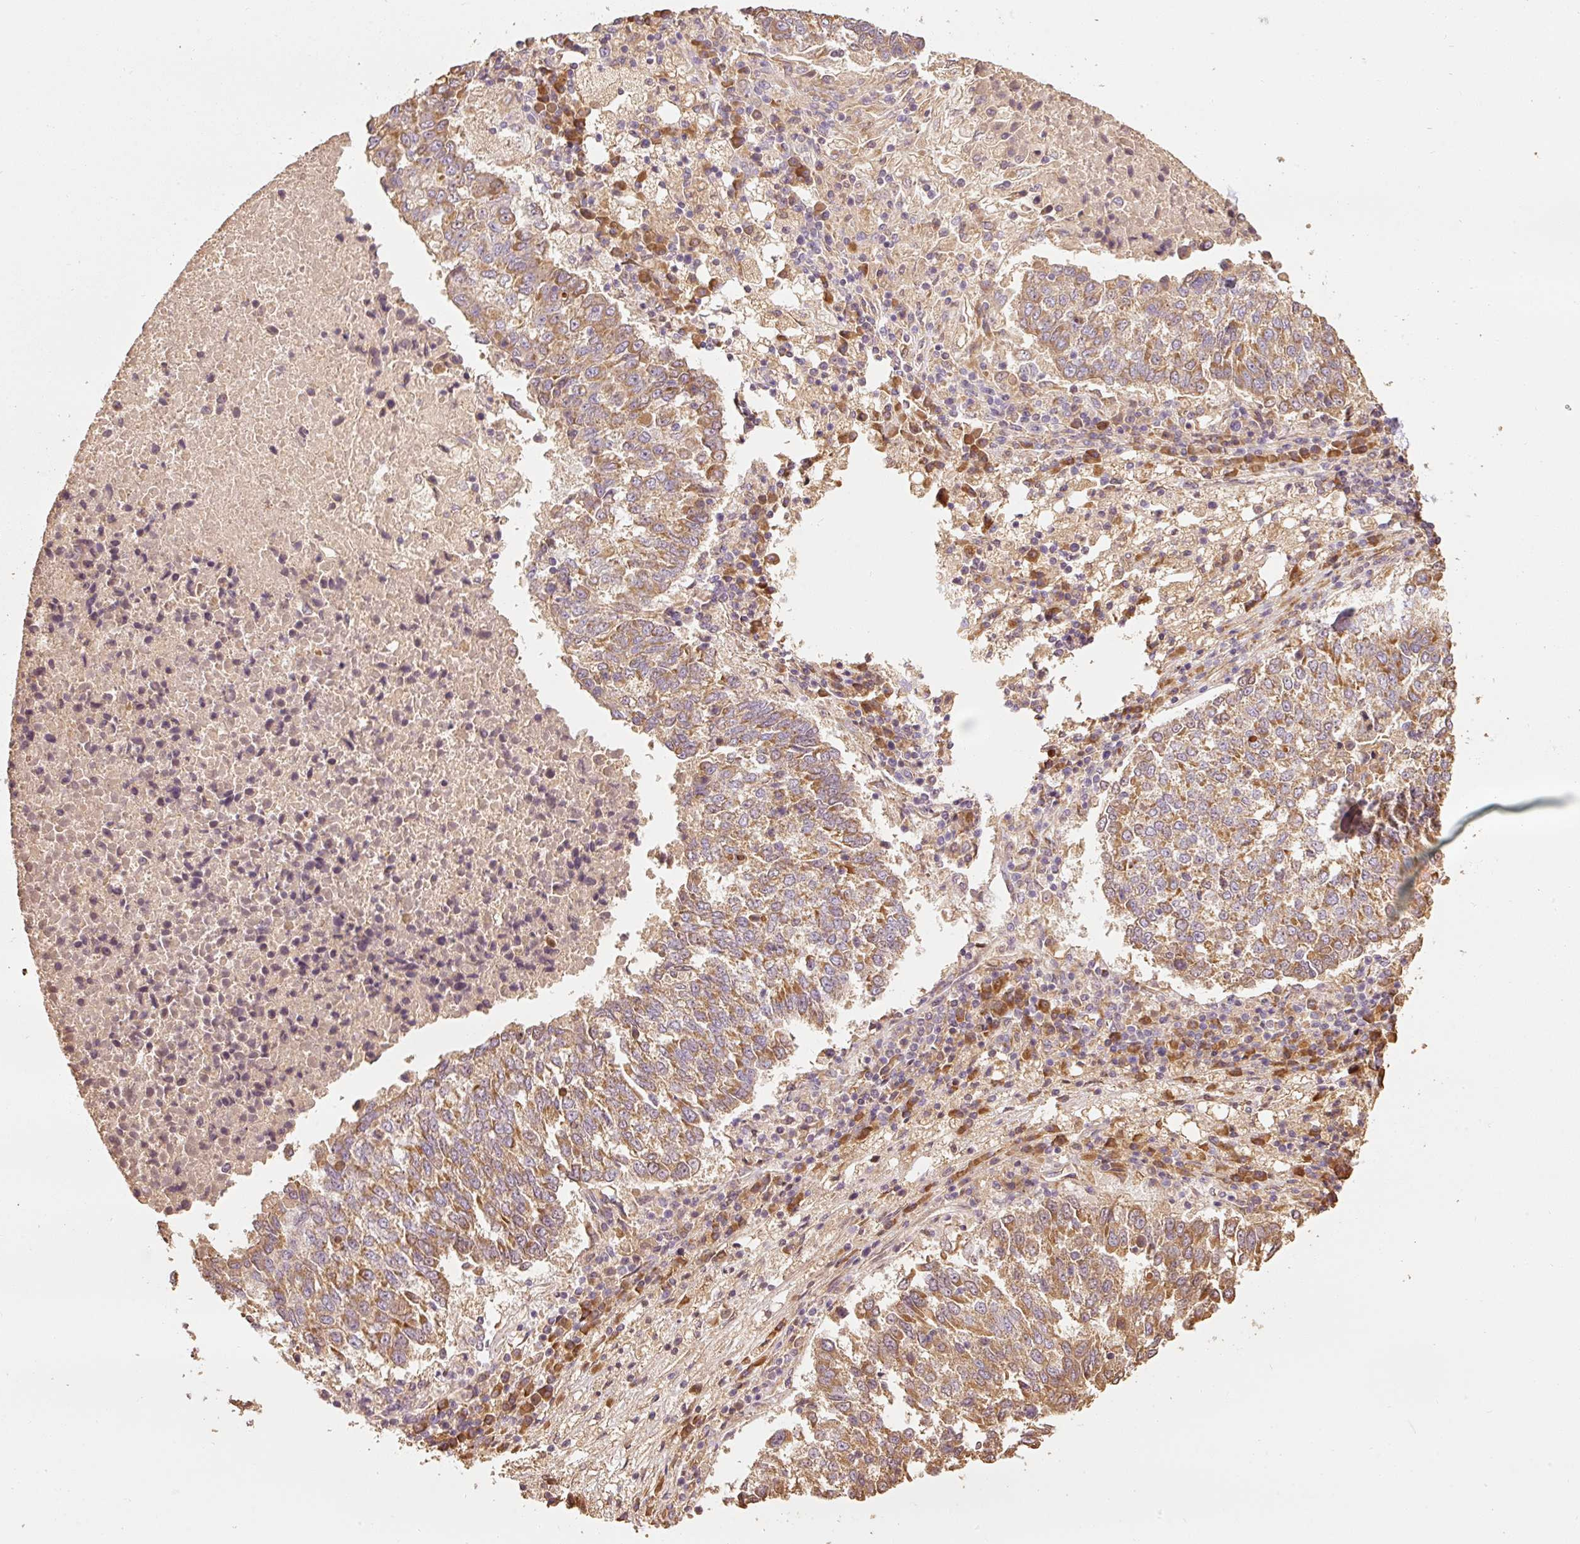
{"staining": {"intensity": "moderate", "quantity": ">75%", "location": "cytoplasmic/membranous"}, "tissue": "lung cancer", "cell_type": "Tumor cells", "image_type": "cancer", "snomed": [{"axis": "morphology", "description": "Squamous cell carcinoma, NOS"}, {"axis": "topography", "description": "Lung"}], "caption": "There is medium levels of moderate cytoplasmic/membranous positivity in tumor cells of lung cancer, as demonstrated by immunohistochemical staining (brown color).", "gene": "EFHC1", "patient": {"sex": "male", "age": 73}}